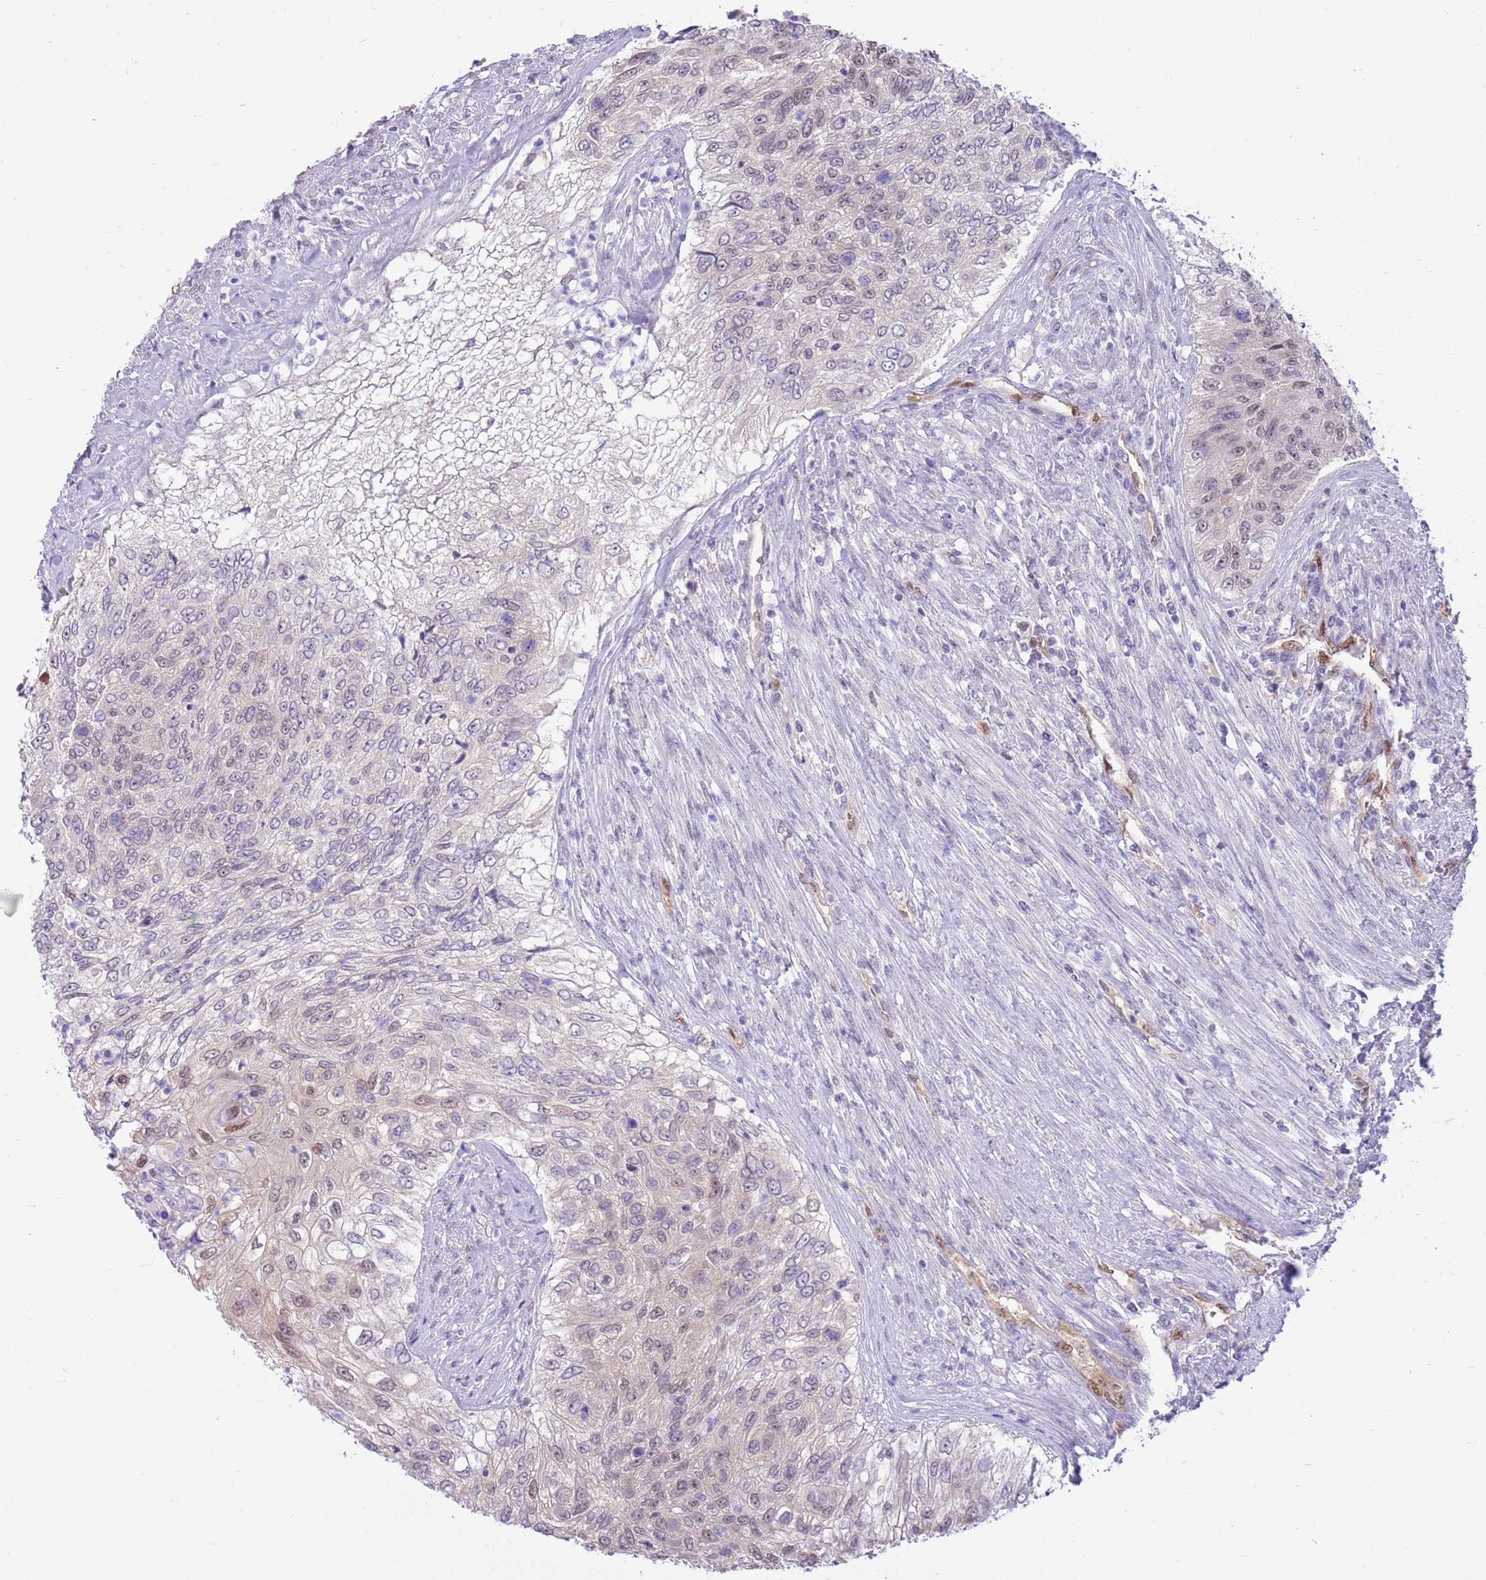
{"staining": {"intensity": "weak", "quantity": "<25%", "location": "nuclear"}, "tissue": "urothelial cancer", "cell_type": "Tumor cells", "image_type": "cancer", "snomed": [{"axis": "morphology", "description": "Urothelial carcinoma, High grade"}, {"axis": "topography", "description": "Urinary bladder"}], "caption": "Human urothelial carcinoma (high-grade) stained for a protein using immunohistochemistry (IHC) displays no staining in tumor cells.", "gene": "DDI2", "patient": {"sex": "female", "age": 60}}